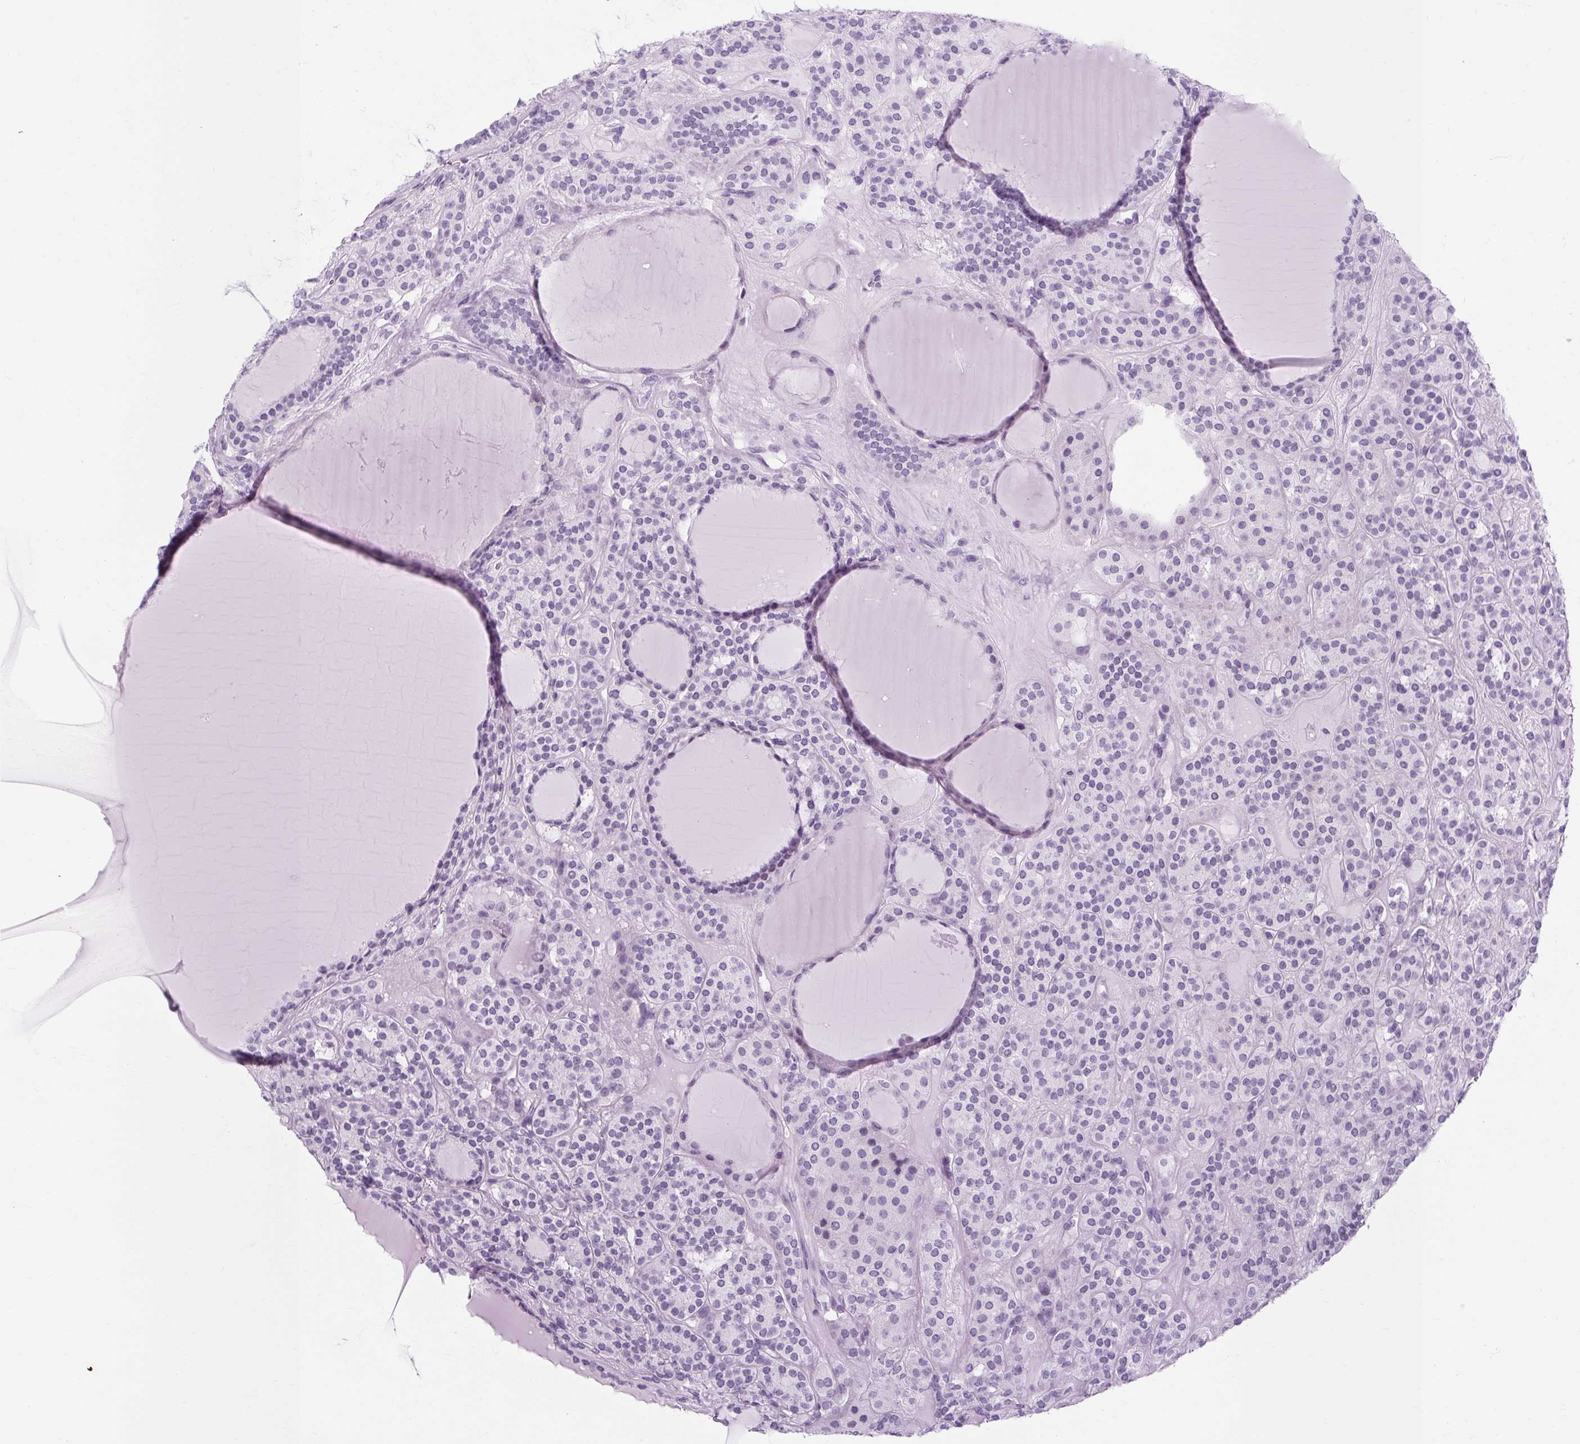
{"staining": {"intensity": "negative", "quantity": "none", "location": "none"}, "tissue": "thyroid cancer", "cell_type": "Tumor cells", "image_type": "cancer", "snomed": [{"axis": "morphology", "description": "Follicular adenoma carcinoma, NOS"}, {"axis": "topography", "description": "Thyroid gland"}], "caption": "Histopathology image shows no protein positivity in tumor cells of thyroid cancer (follicular adenoma carcinoma) tissue.", "gene": "RYBP", "patient": {"sex": "female", "age": 63}}